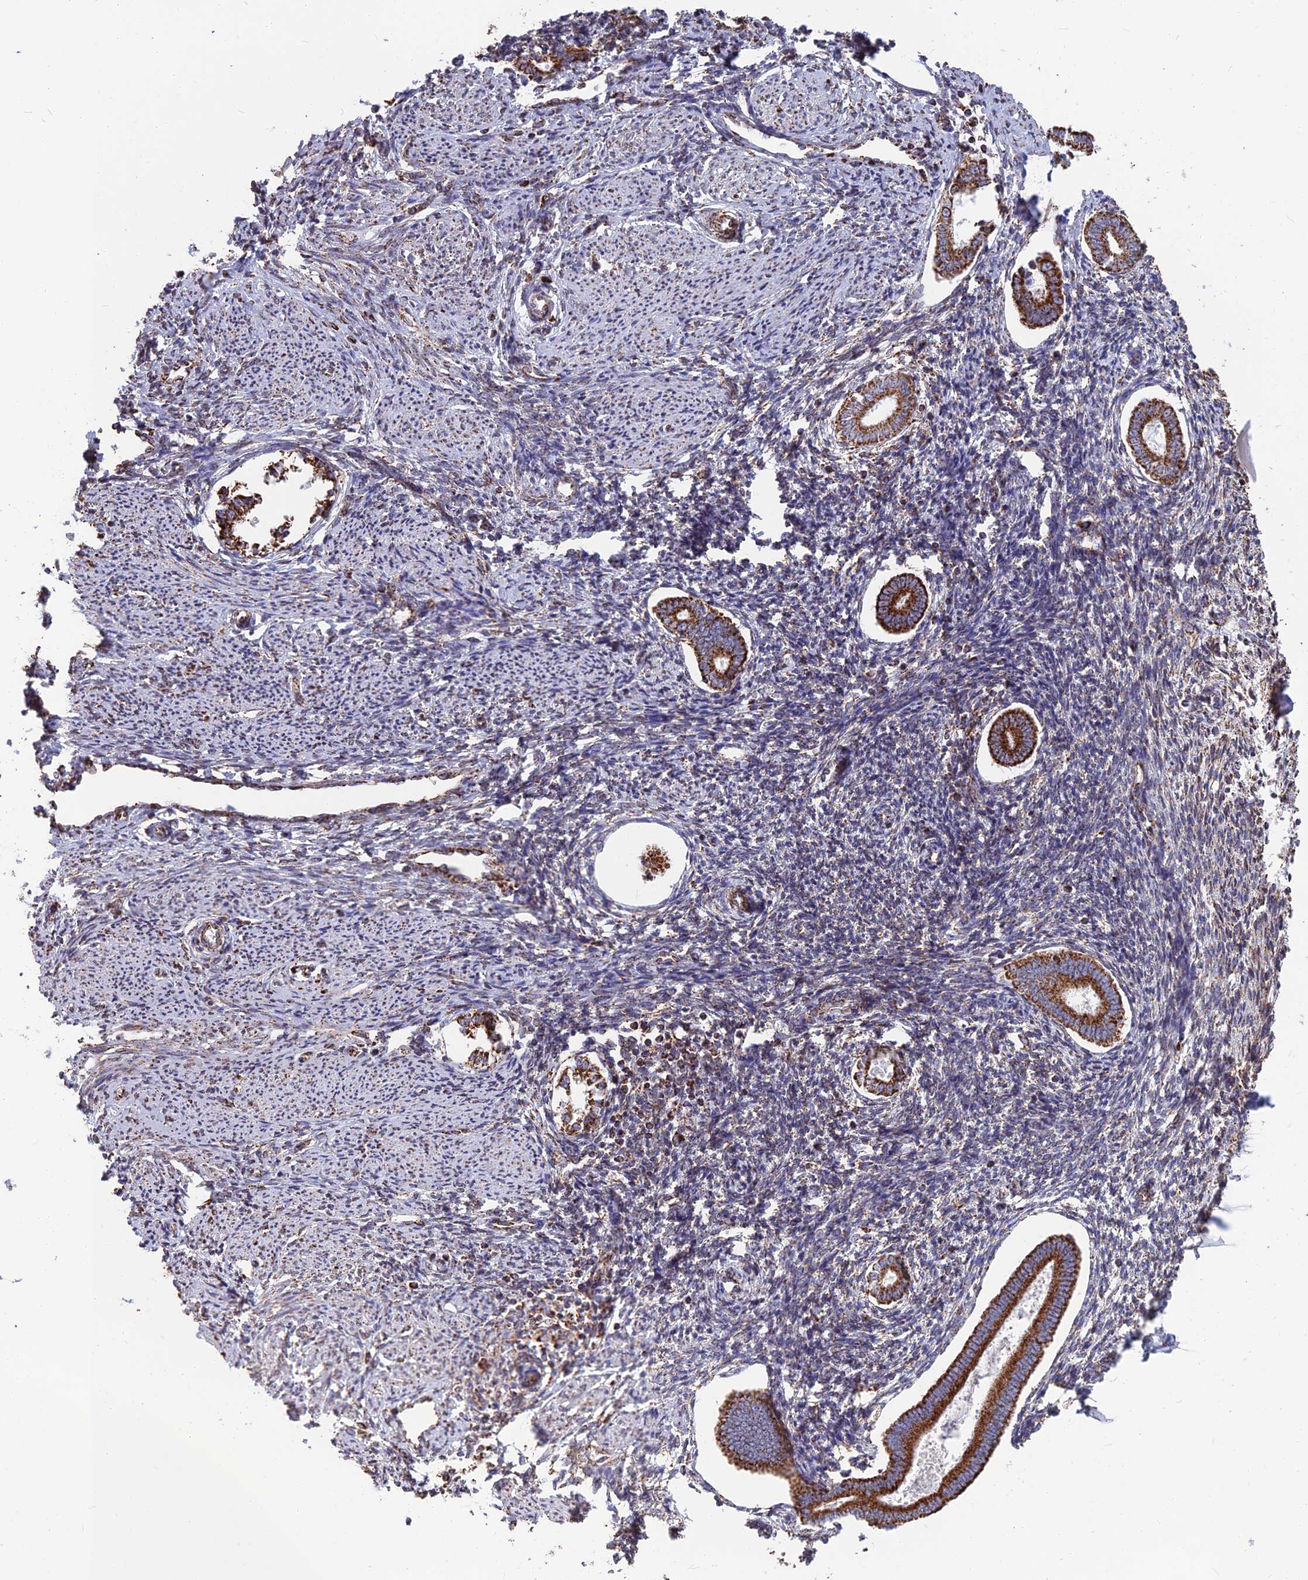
{"staining": {"intensity": "moderate", "quantity": "<25%", "location": "cytoplasmic/membranous"}, "tissue": "endometrium", "cell_type": "Cells in endometrial stroma", "image_type": "normal", "snomed": [{"axis": "morphology", "description": "Normal tissue, NOS"}, {"axis": "topography", "description": "Endometrium"}], "caption": "Endometrium stained with a brown dye shows moderate cytoplasmic/membranous positive positivity in about <25% of cells in endometrial stroma.", "gene": "CS", "patient": {"sex": "female", "age": 56}}